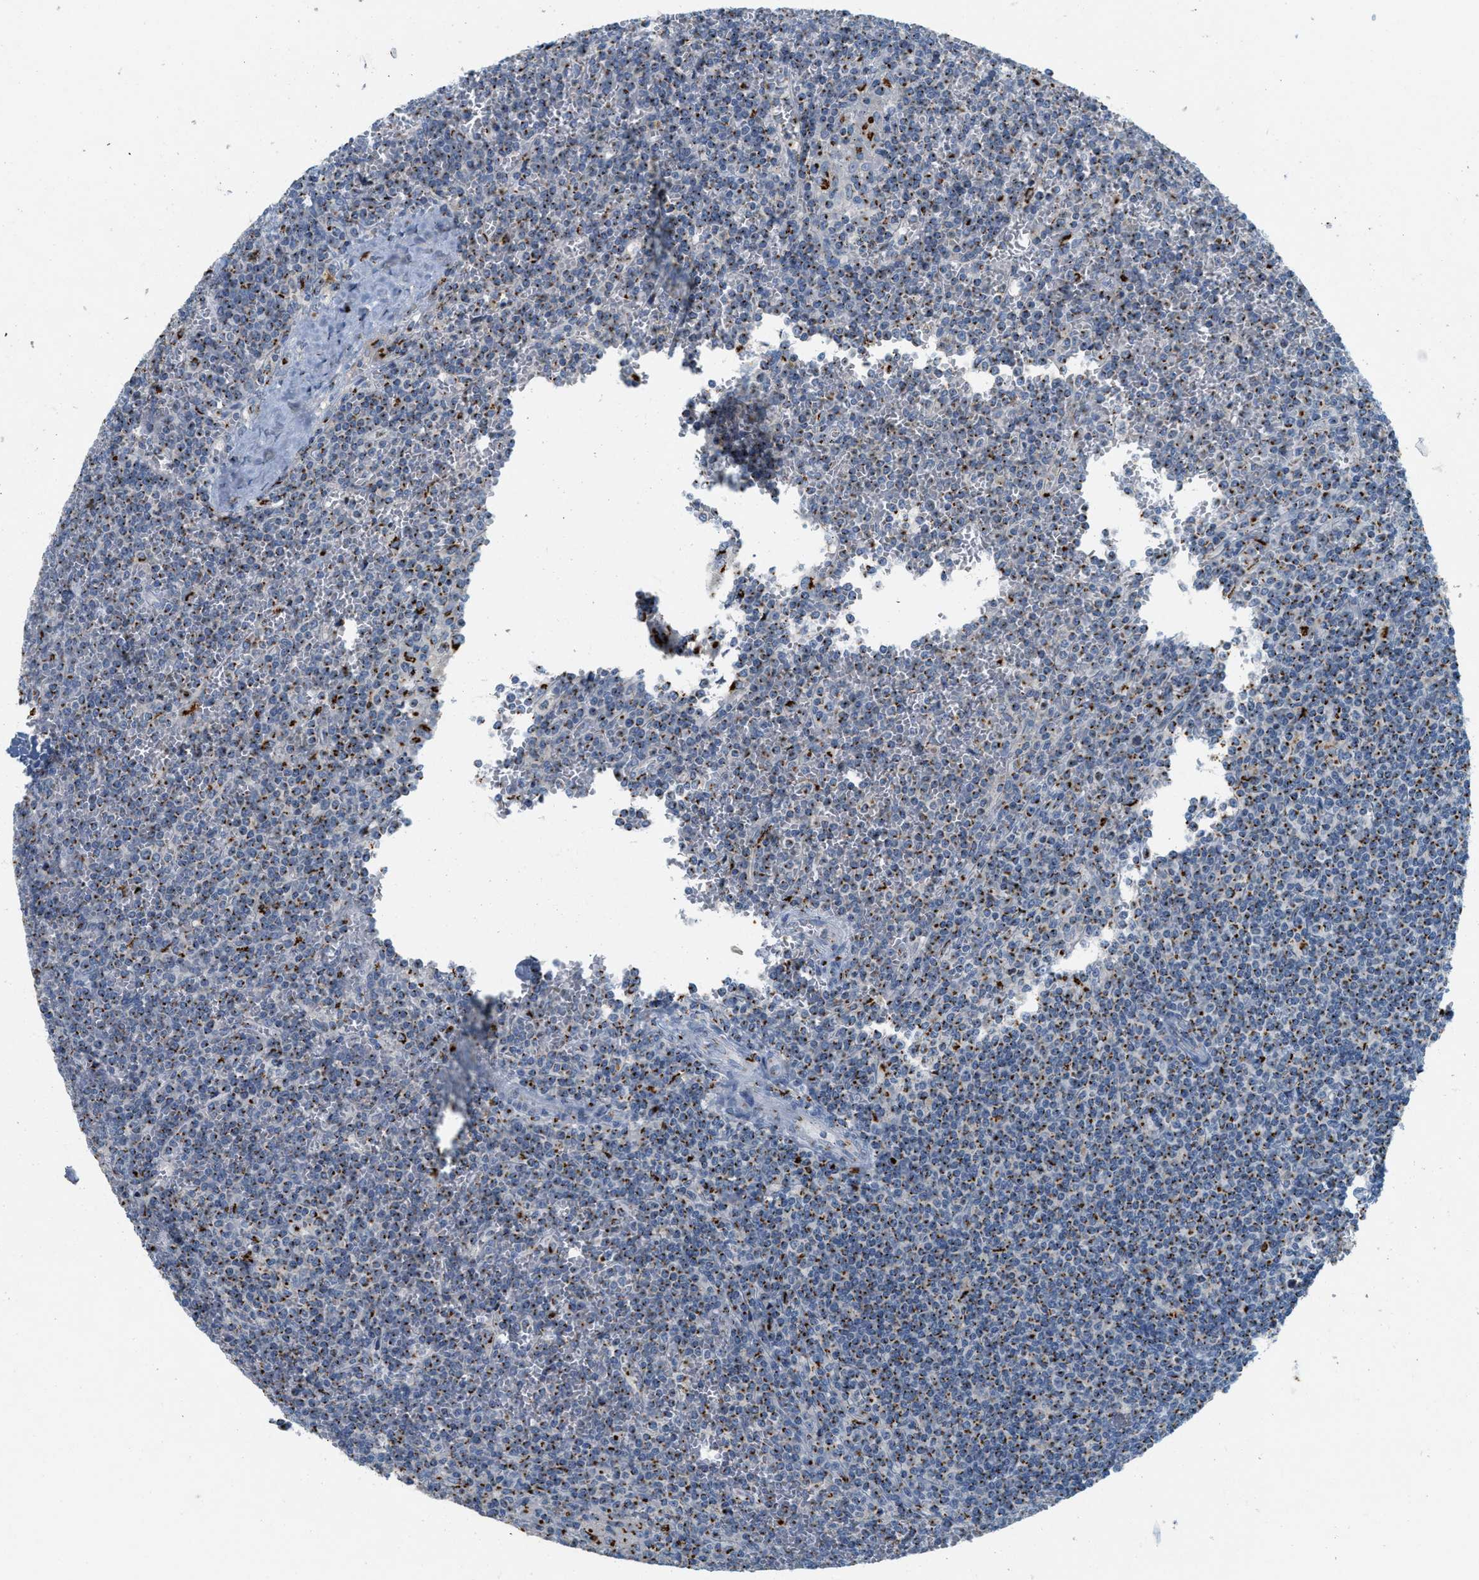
{"staining": {"intensity": "strong", "quantity": "25%-75%", "location": "cytoplasmic/membranous"}, "tissue": "lymphoma", "cell_type": "Tumor cells", "image_type": "cancer", "snomed": [{"axis": "morphology", "description": "Malignant lymphoma, non-Hodgkin's type, Low grade"}, {"axis": "topography", "description": "Spleen"}], "caption": "Brown immunohistochemical staining in malignant lymphoma, non-Hodgkin's type (low-grade) exhibits strong cytoplasmic/membranous positivity in about 25%-75% of tumor cells.", "gene": "ENTPD4", "patient": {"sex": "female", "age": 19}}